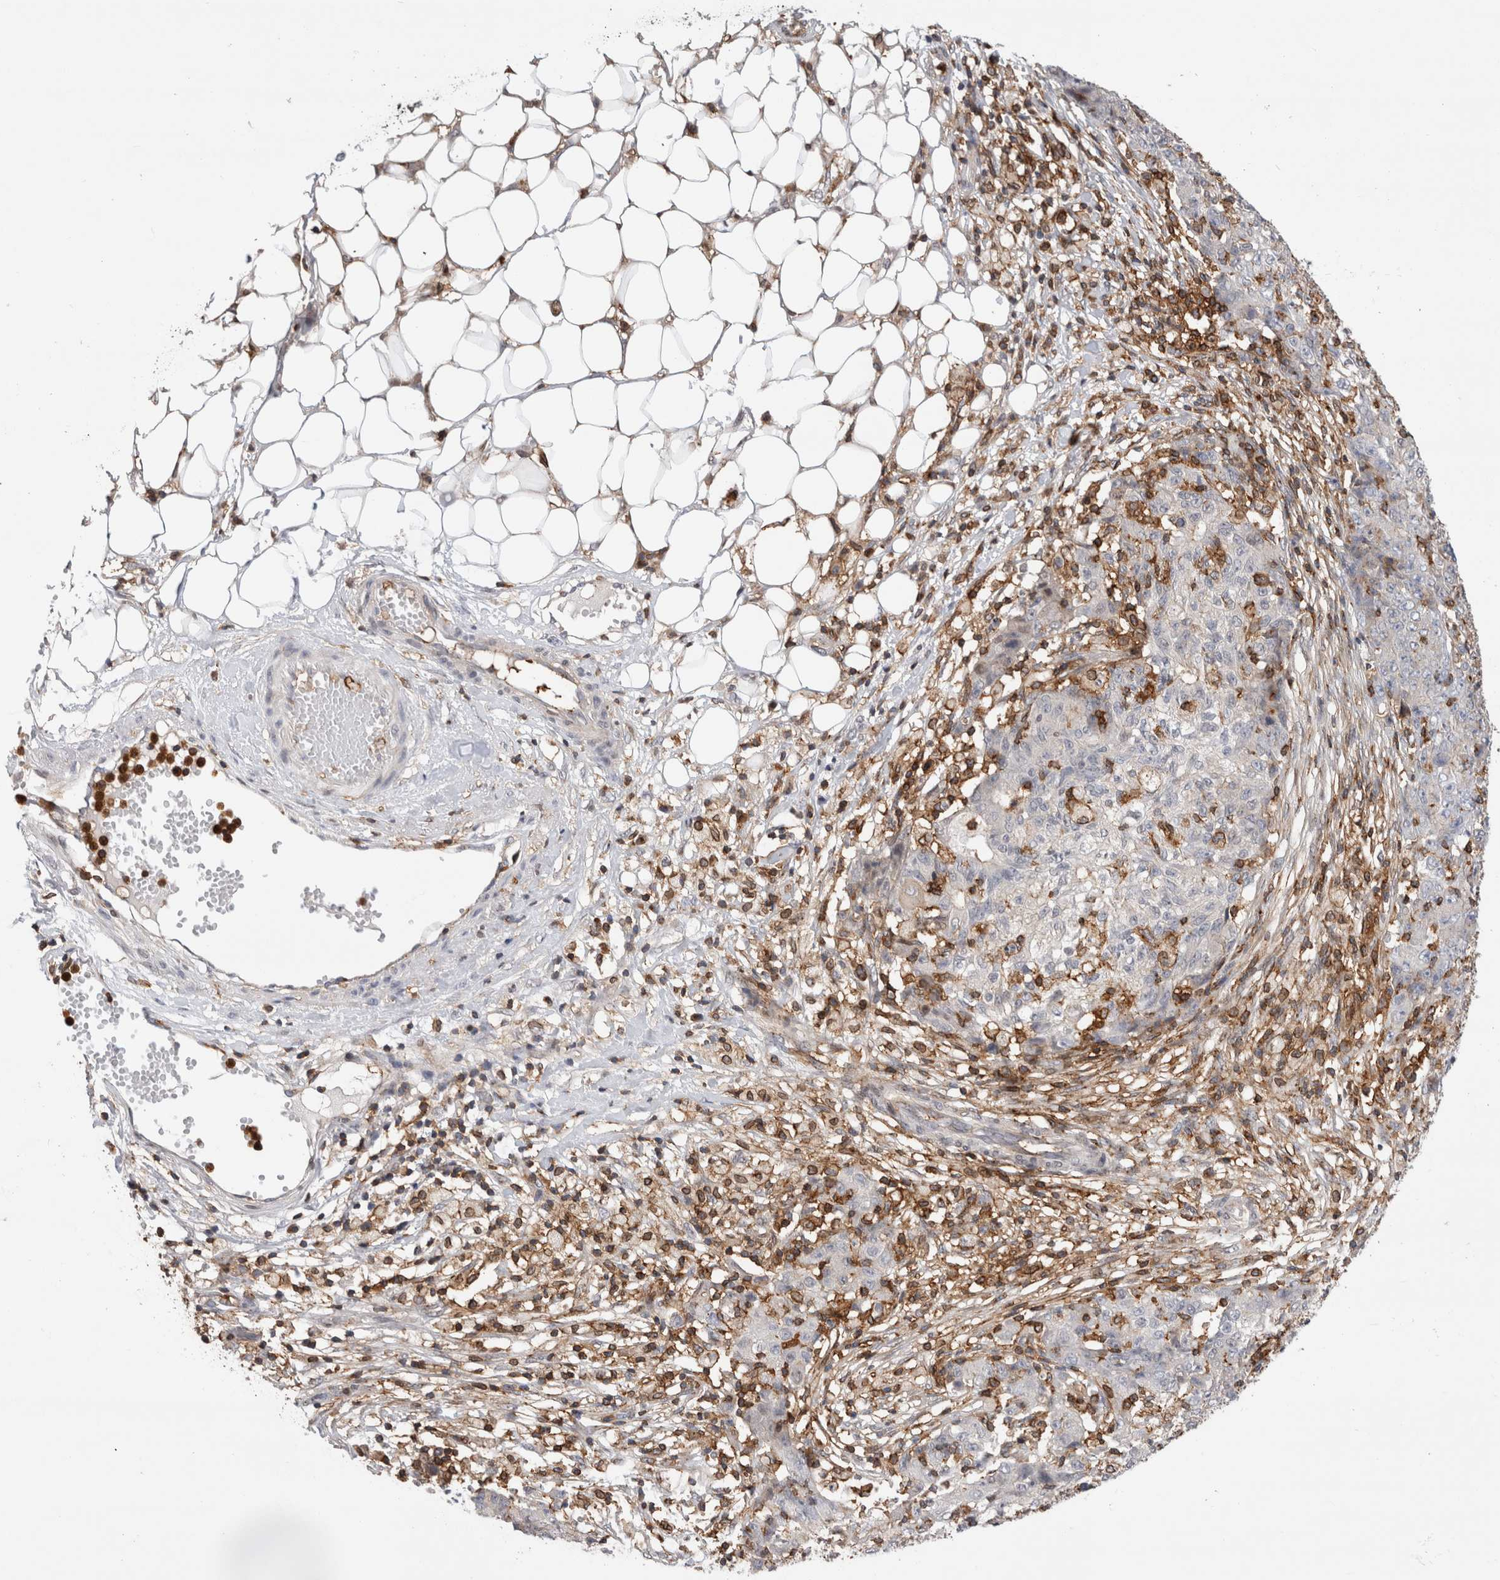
{"staining": {"intensity": "negative", "quantity": "none", "location": "none"}, "tissue": "ovarian cancer", "cell_type": "Tumor cells", "image_type": "cancer", "snomed": [{"axis": "morphology", "description": "Carcinoma, endometroid"}, {"axis": "topography", "description": "Ovary"}], "caption": "The IHC photomicrograph has no significant staining in tumor cells of ovarian cancer (endometroid carcinoma) tissue. (Stains: DAB IHC with hematoxylin counter stain, Microscopy: brightfield microscopy at high magnification).", "gene": "CCDC88B", "patient": {"sex": "female", "age": 42}}